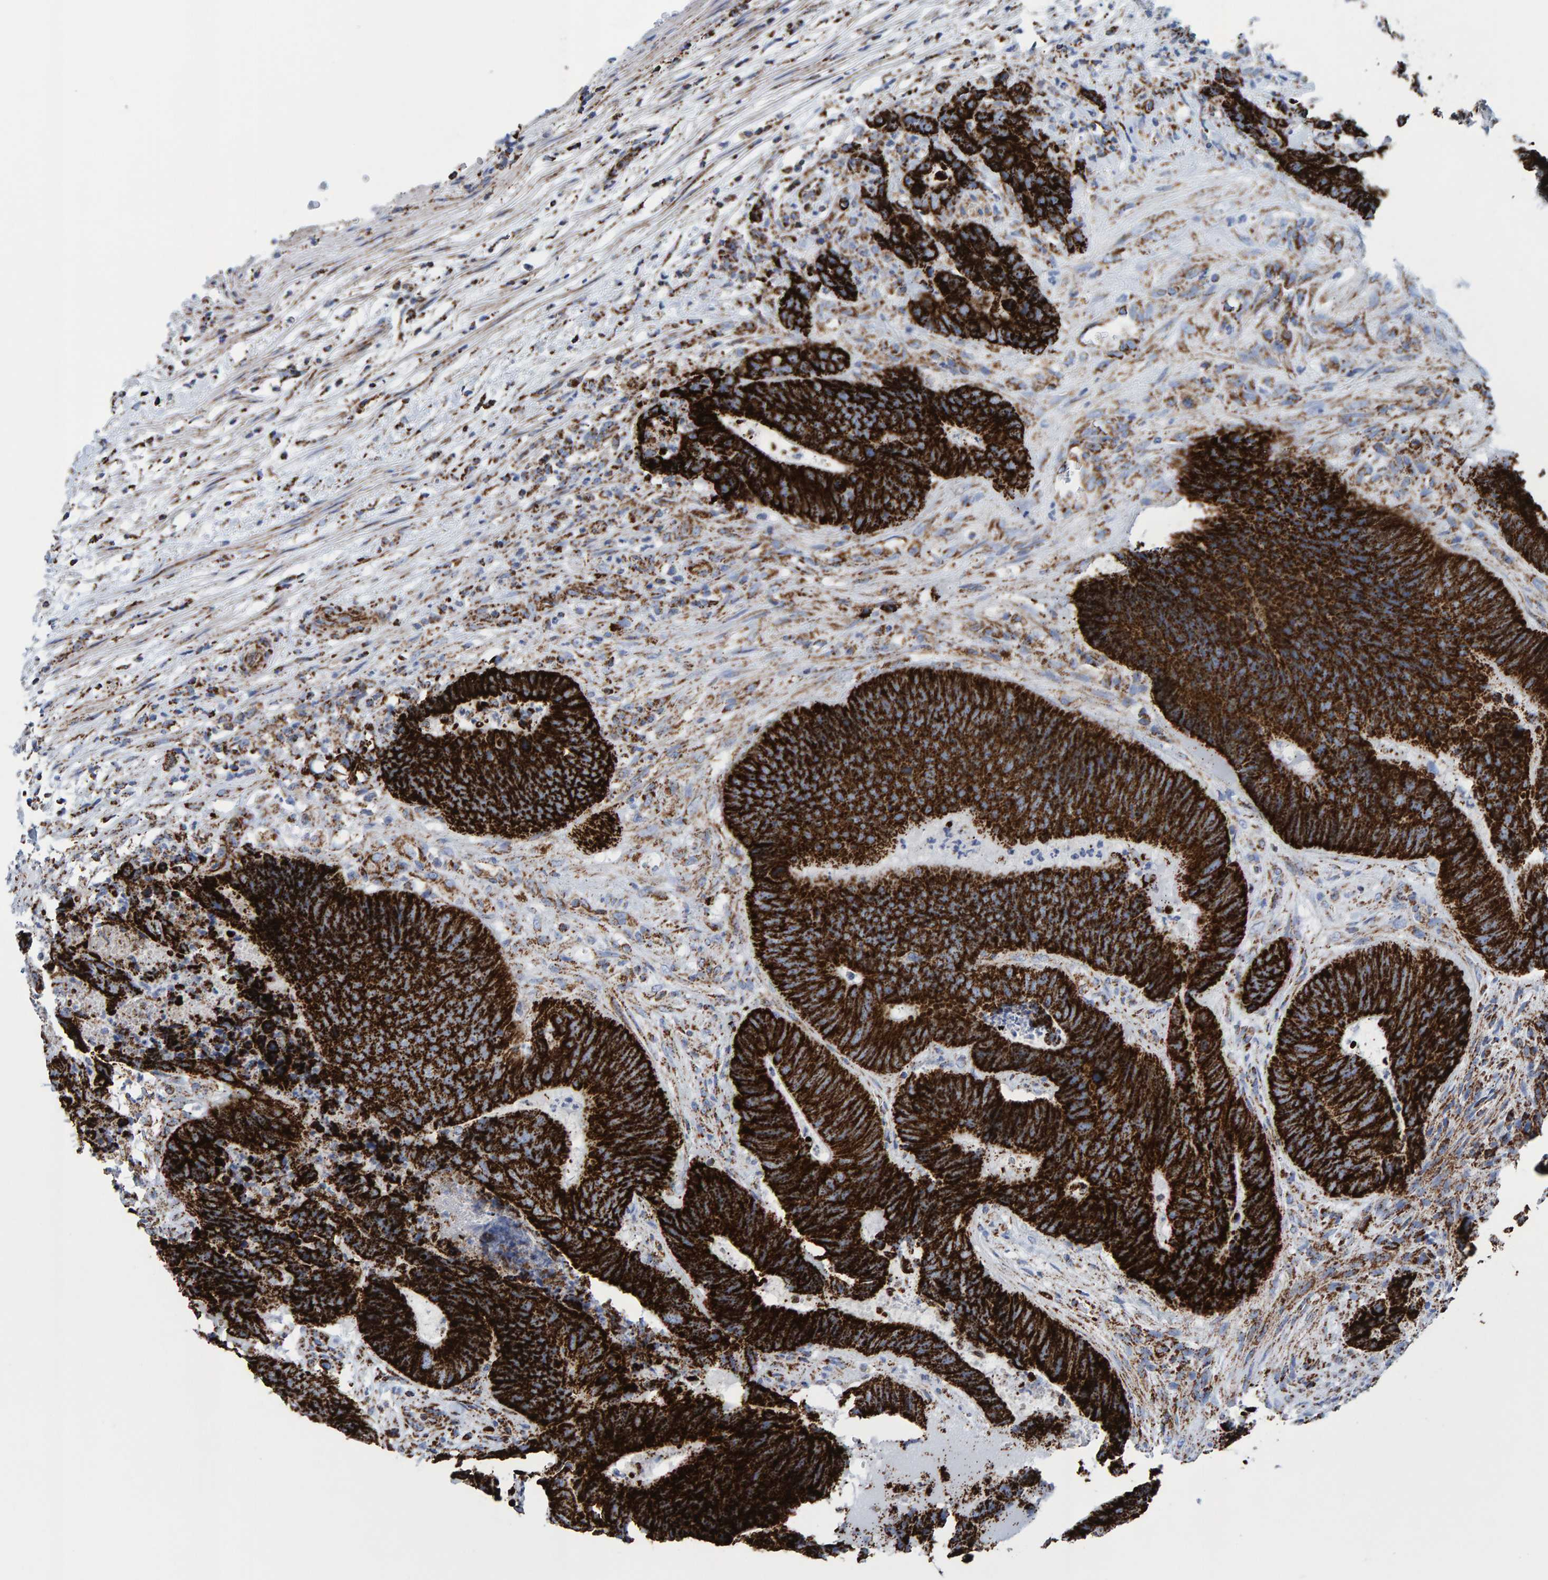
{"staining": {"intensity": "strong", "quantity": ">75%", "location": "cytoplasmic/membranous"}, "tissue": "colorectal cancer", "cell_type": "Tumor cells", "image_type": "cancer", "snomed": [{"axis": "morphology", "description": "Adenocarcinoma, NOS"}, {"axis": "topography", "description": "Colon"}], "caption": "High-power microscopy captured an IHC photomicrograph of adenocarcinoma (colorectal), revealing strong cytoplasmic/membranous expression in approximately >75% of tumor cells.", "gene": "ENSG00000262660", "patient": {"sex": "male", "age": 56}}